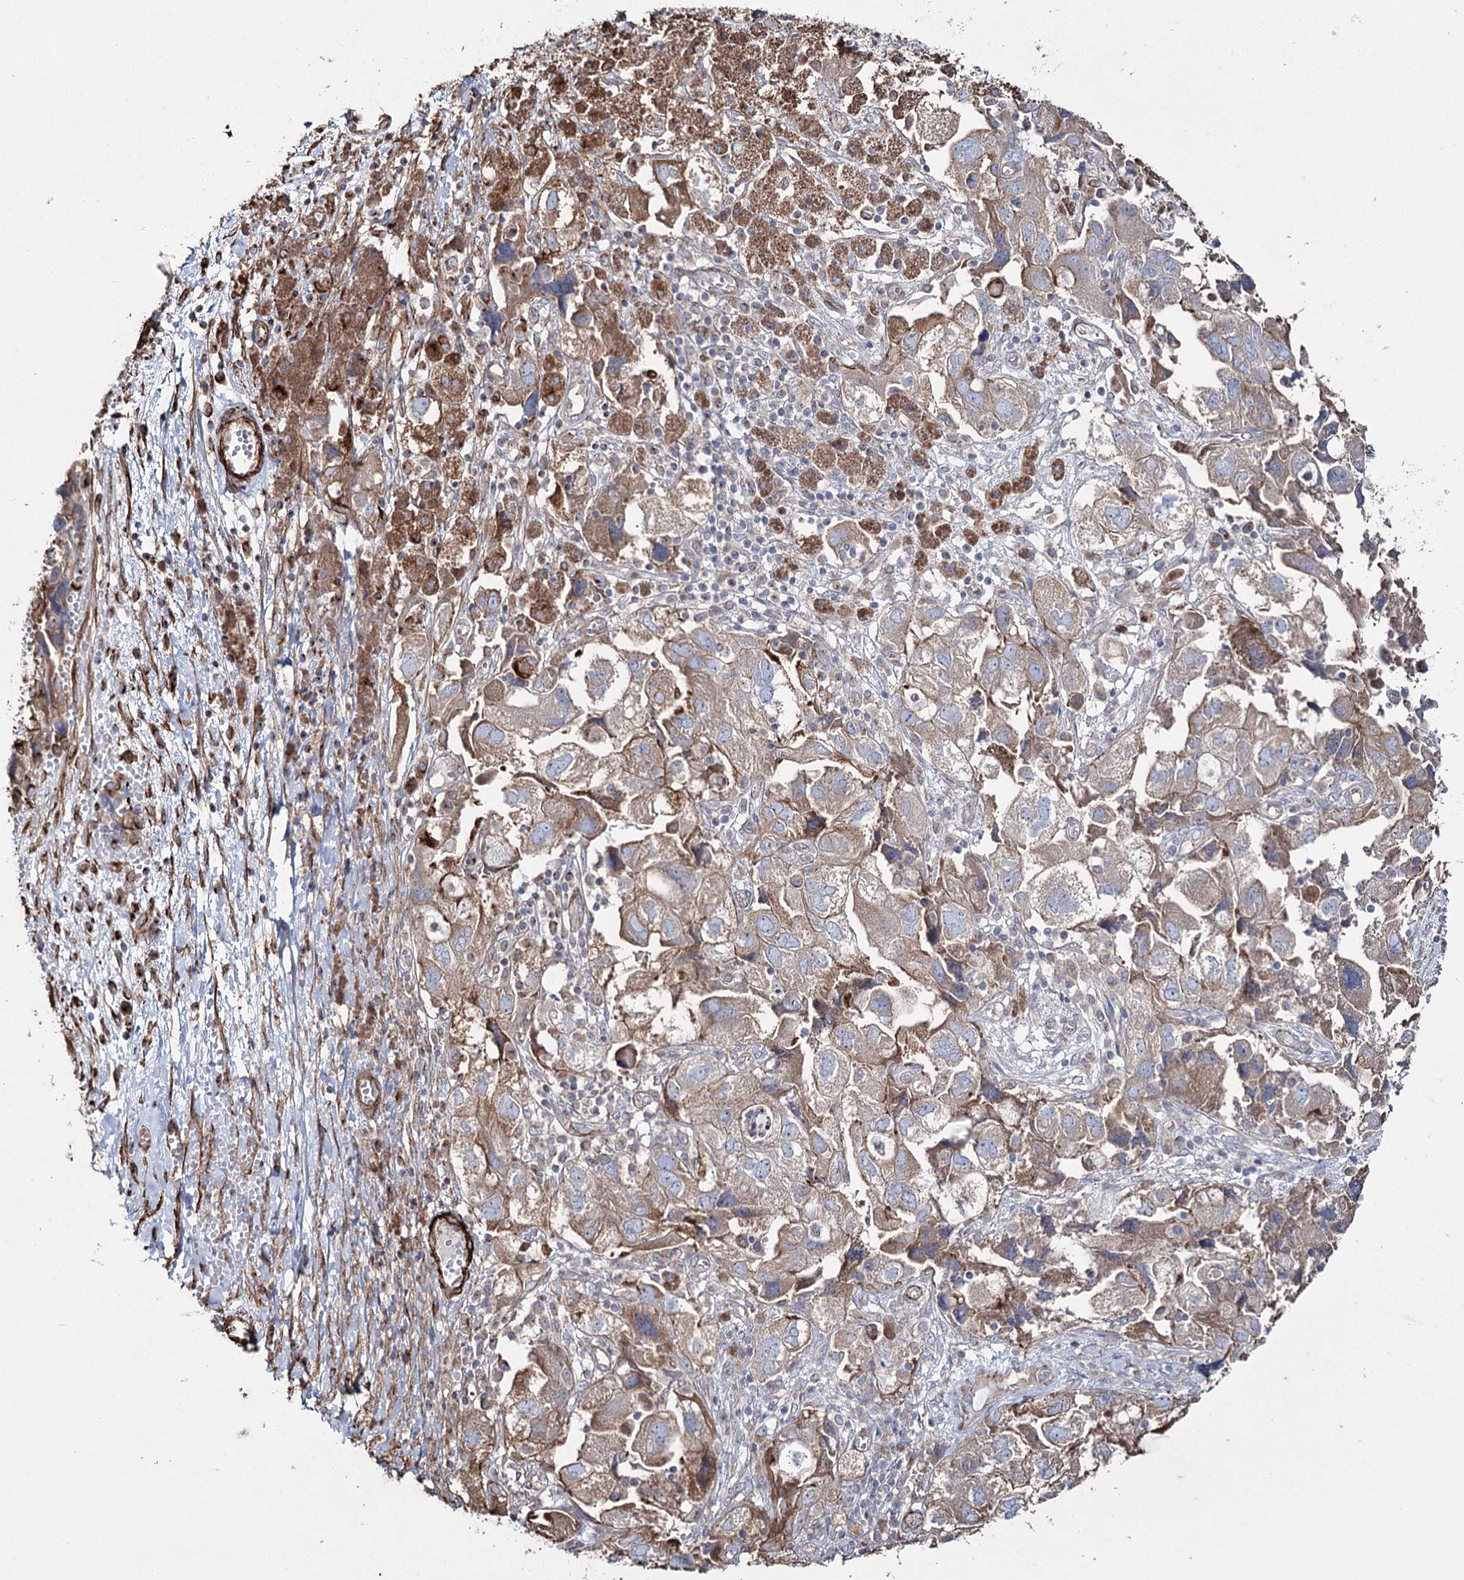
{"staining": {"intensity": "weak", "quantity": ">75%", "location": "cytoplasmic/membranous"}, "tissue": "ovarian cancer", "cell_type": "Tumor cells", "image_type": "cancer", "snomed": [{"axis": "morphology", "description": "Carcinoma, NOS"}, {"axis": "morphology", "description": "Cystadenocarcinoma, serous, NOS"}, {"axis": "topography", "description": "Ovary"}], "caption": "Ovarian carcinoma stained with a brown dye displays weak cytoplasmic/membranous positive positivity in approximately >75% of tumor cells.", "gene": "SUMF1", "patient": {"sex": "female", "age": 69}}